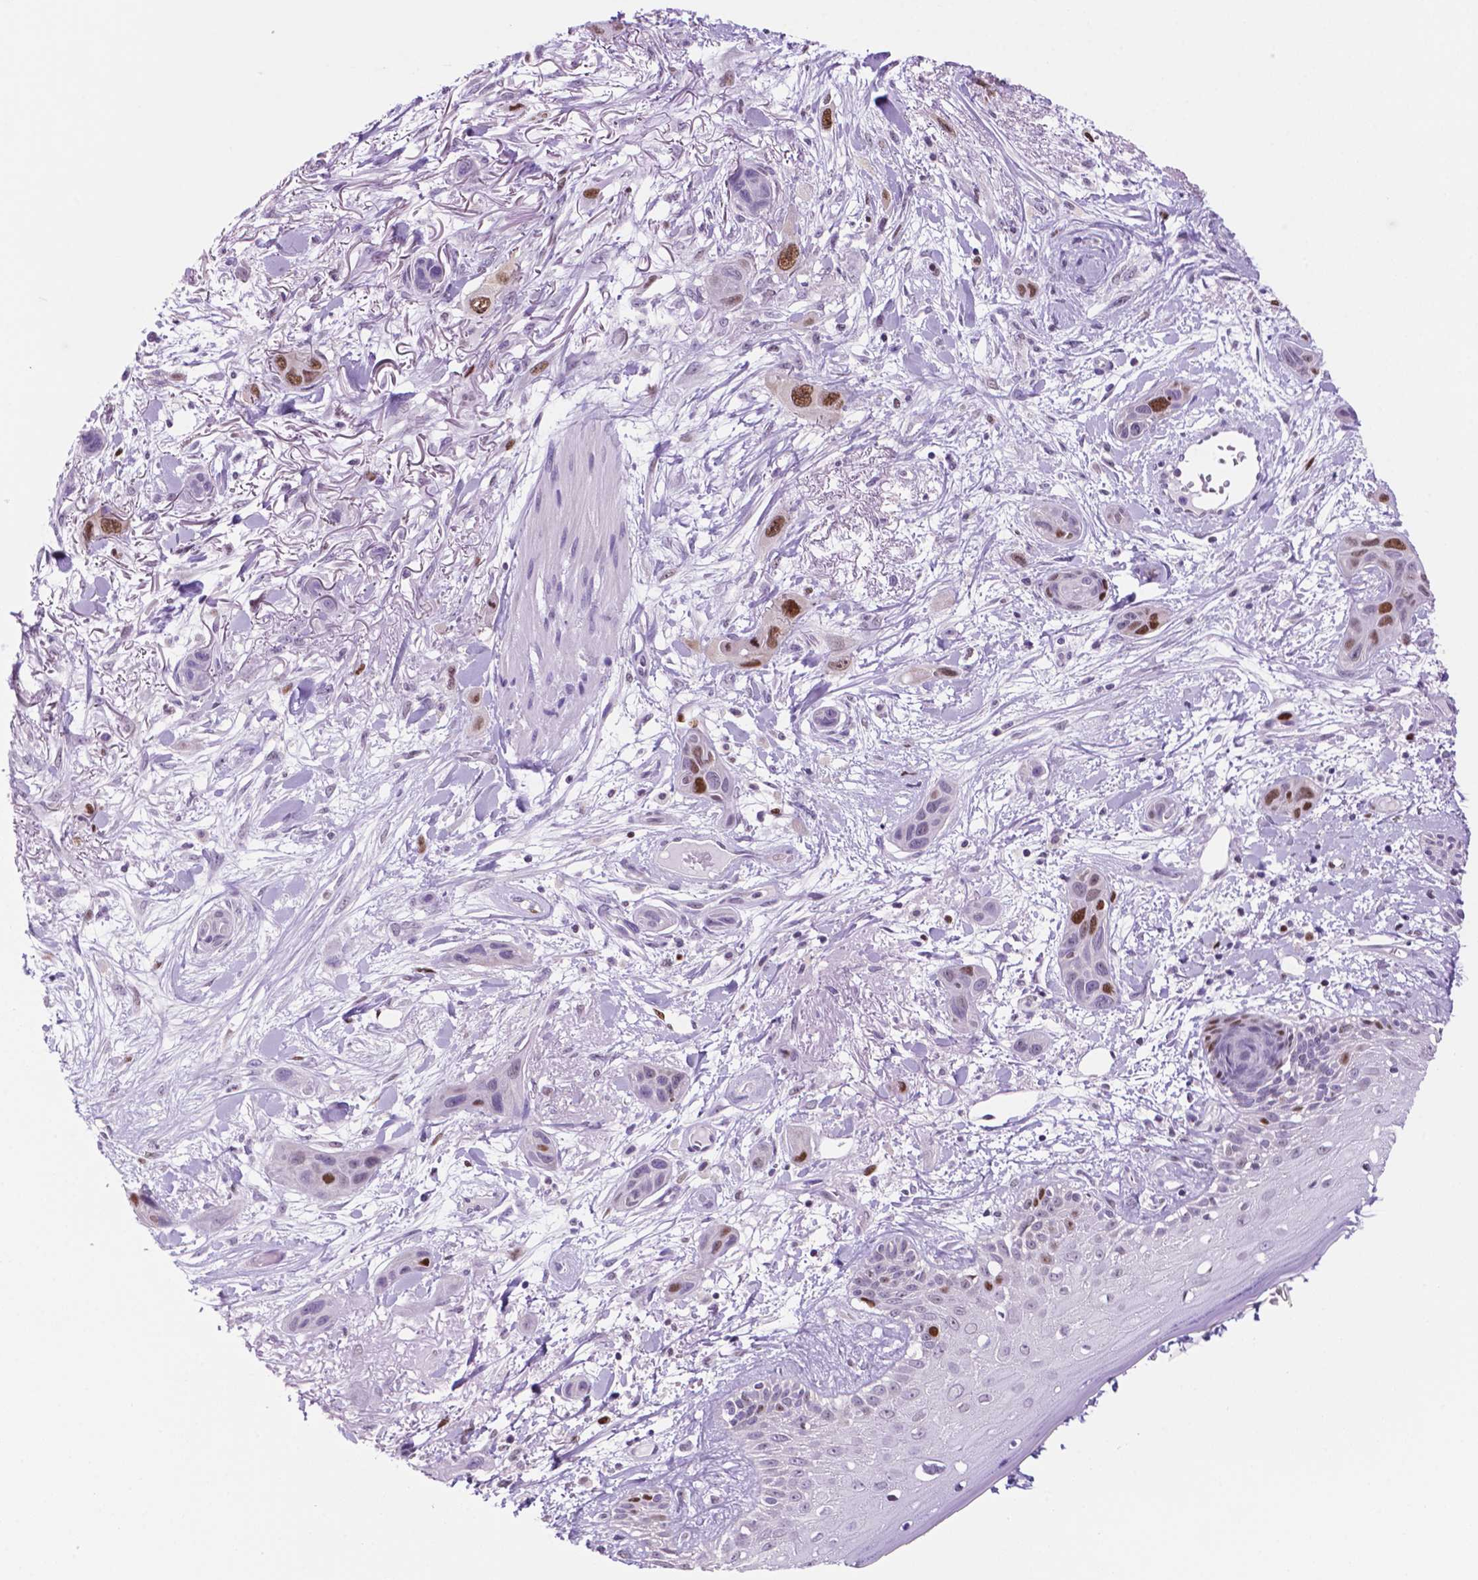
{"staining": {"intensity": "moderate", "quantity": "25%-75%", "location": "nuclear"}, "tissue": "skin cancer", "cell_type": "Tumor cells", "image_type": "cancer", "snomed": [{"axis": "morphology", "description": "Squamous cell carcinoma, NOS"}, {"axis": "topography", "description": "Skin"}], "caption": "Skin cancer was stained to show a protein in brown. There is medium levels of moderate nuclear positivity in about 25%-75% of tumor cells. The staining was performed using DAB, with brown indicating positive protein expression. Nuclei are stained blue with hematoxylin.", "gene": "NCAPH2", "patient": {"sex": "male", "age": 79}}